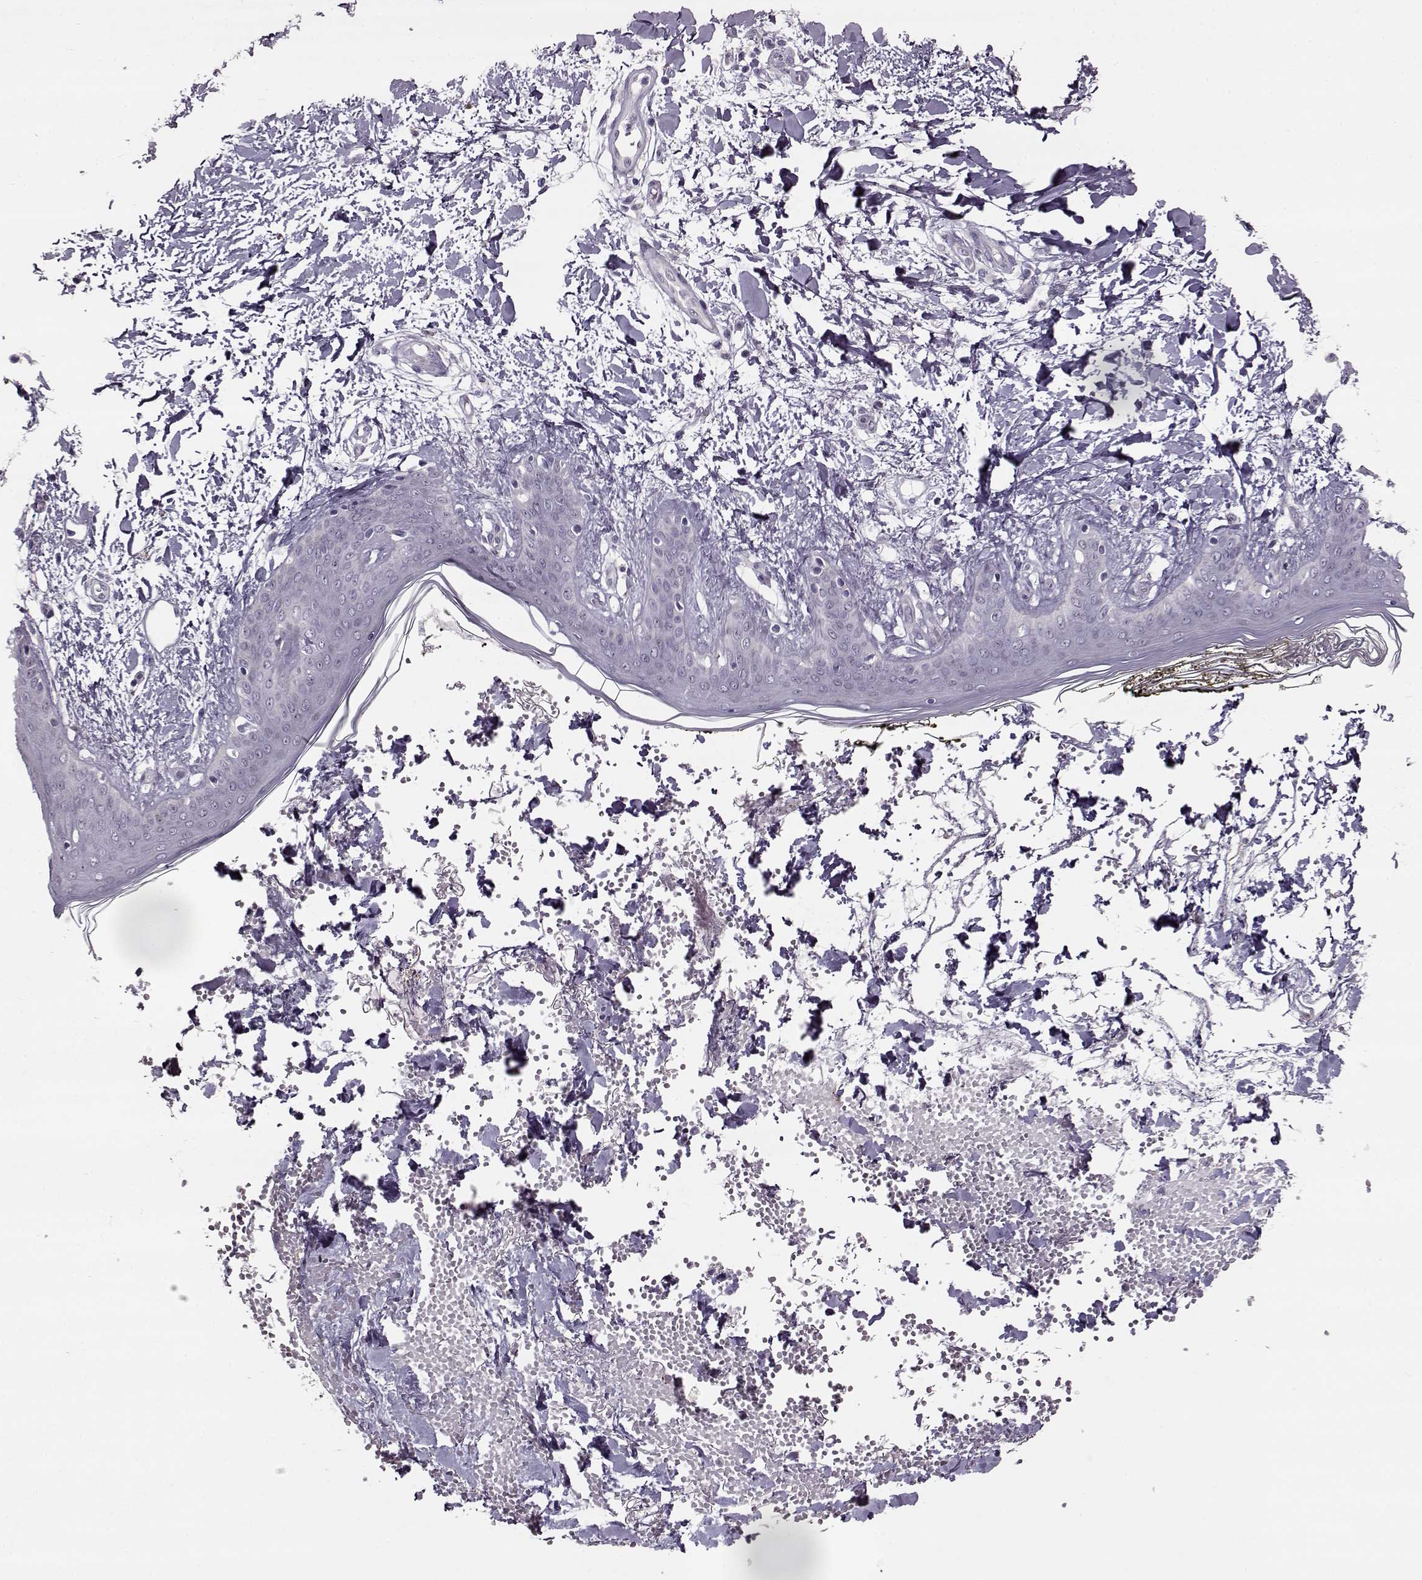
{"staining": {"intensity": "negative", "quantity": "none", "location": "none"}, "tissue": "skin", "cell_type": "Fibroblasts", "image_type": "normal", "snomed": [{"axis": "morphology", "description": "Normal tissue, NOS"}, {"axis": "topography", "description": "Skin"}], "caption": "Fibroblasts are negative for protein expression in benign human skin. The staining is performed using DAB (3,3'-diaminobenzidine) brown chromogen with nuclei counter-stained in using hematoxylin.", "gene": "MAP6D1", "patient": {"sex": "female", "age": 34}}